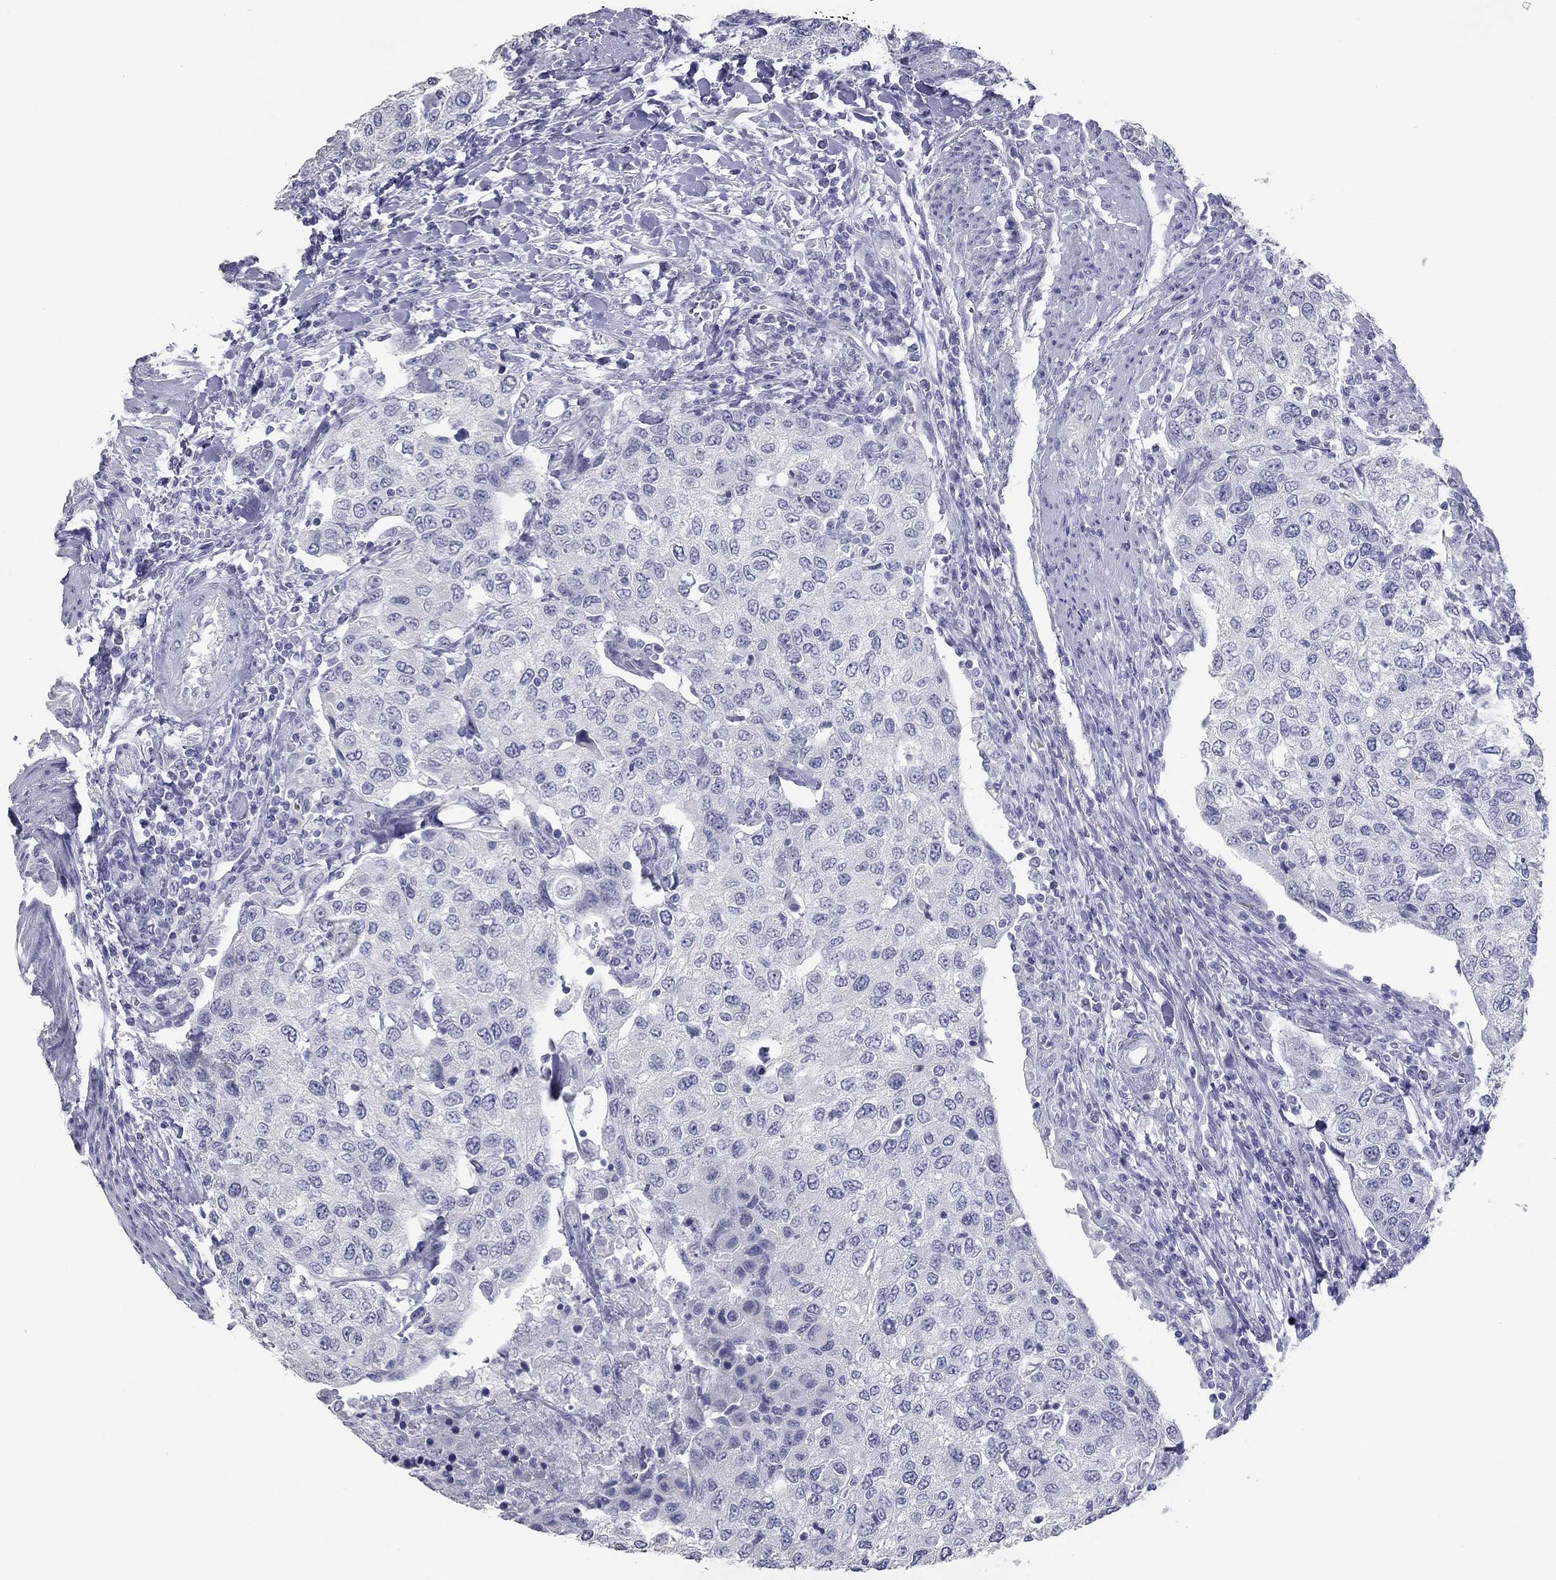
{"staining": {"intensity": "negative", "quantity": "none", "location": "none"}, "tissue": "urothelial cancer", "cell_type": "Tumor cells", "image_type": "cancer", "snomed": [{"axis": "morphology", "description": "Urothelial carcinoma, High grade"}, {"axis": "topography", "description": "Urinary bladder"}], "caption": "The histopathology image shows no significant positivity in tumor cells of urothelial cancer.", "gene": "TAC1", "patient": {"sex": "female", "age": 78}}